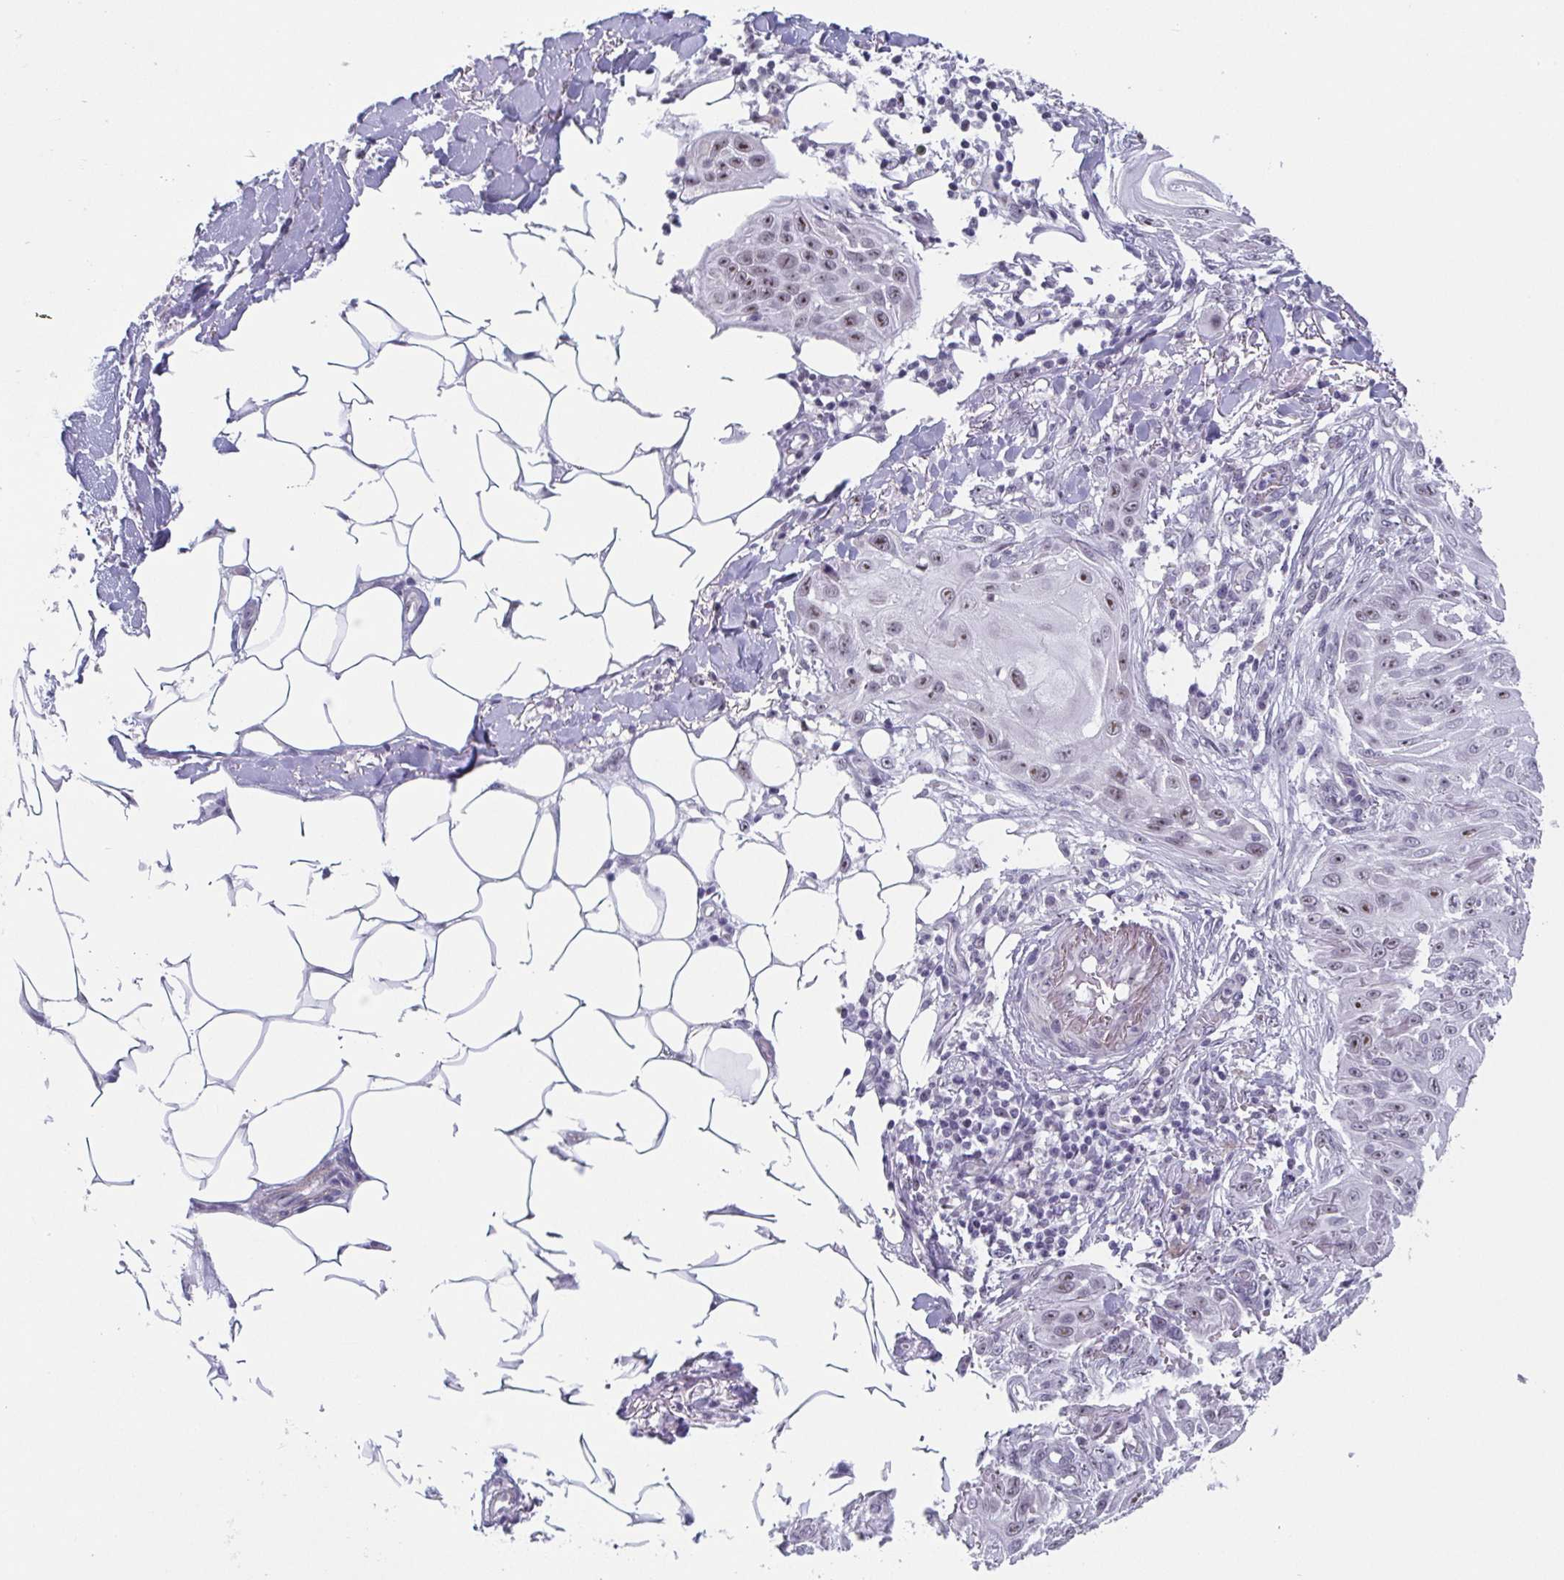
{"staining": {"intensity": "moderate", "quantity": "25%-75%", "location": "nuclear"}, "tissue": "skin cancer", "cell_type": "Tumor cells", "image_type": "cancer", "snomed": [{"axis": "morphology", "description": "Squamous cell carcinoma, NOS"}, {"axis": "topography", "description": "Skin"}], "caption": "An immunohistochemistry (IHC) photomicrograph of tumor tissue is shown. Protein staining in brown labels moderate nuclear positivity in skin squamous cell carcinoma within tumor cells.", "gene": "EXOSC7", "patient": {"sex": "female", "age": 91}}